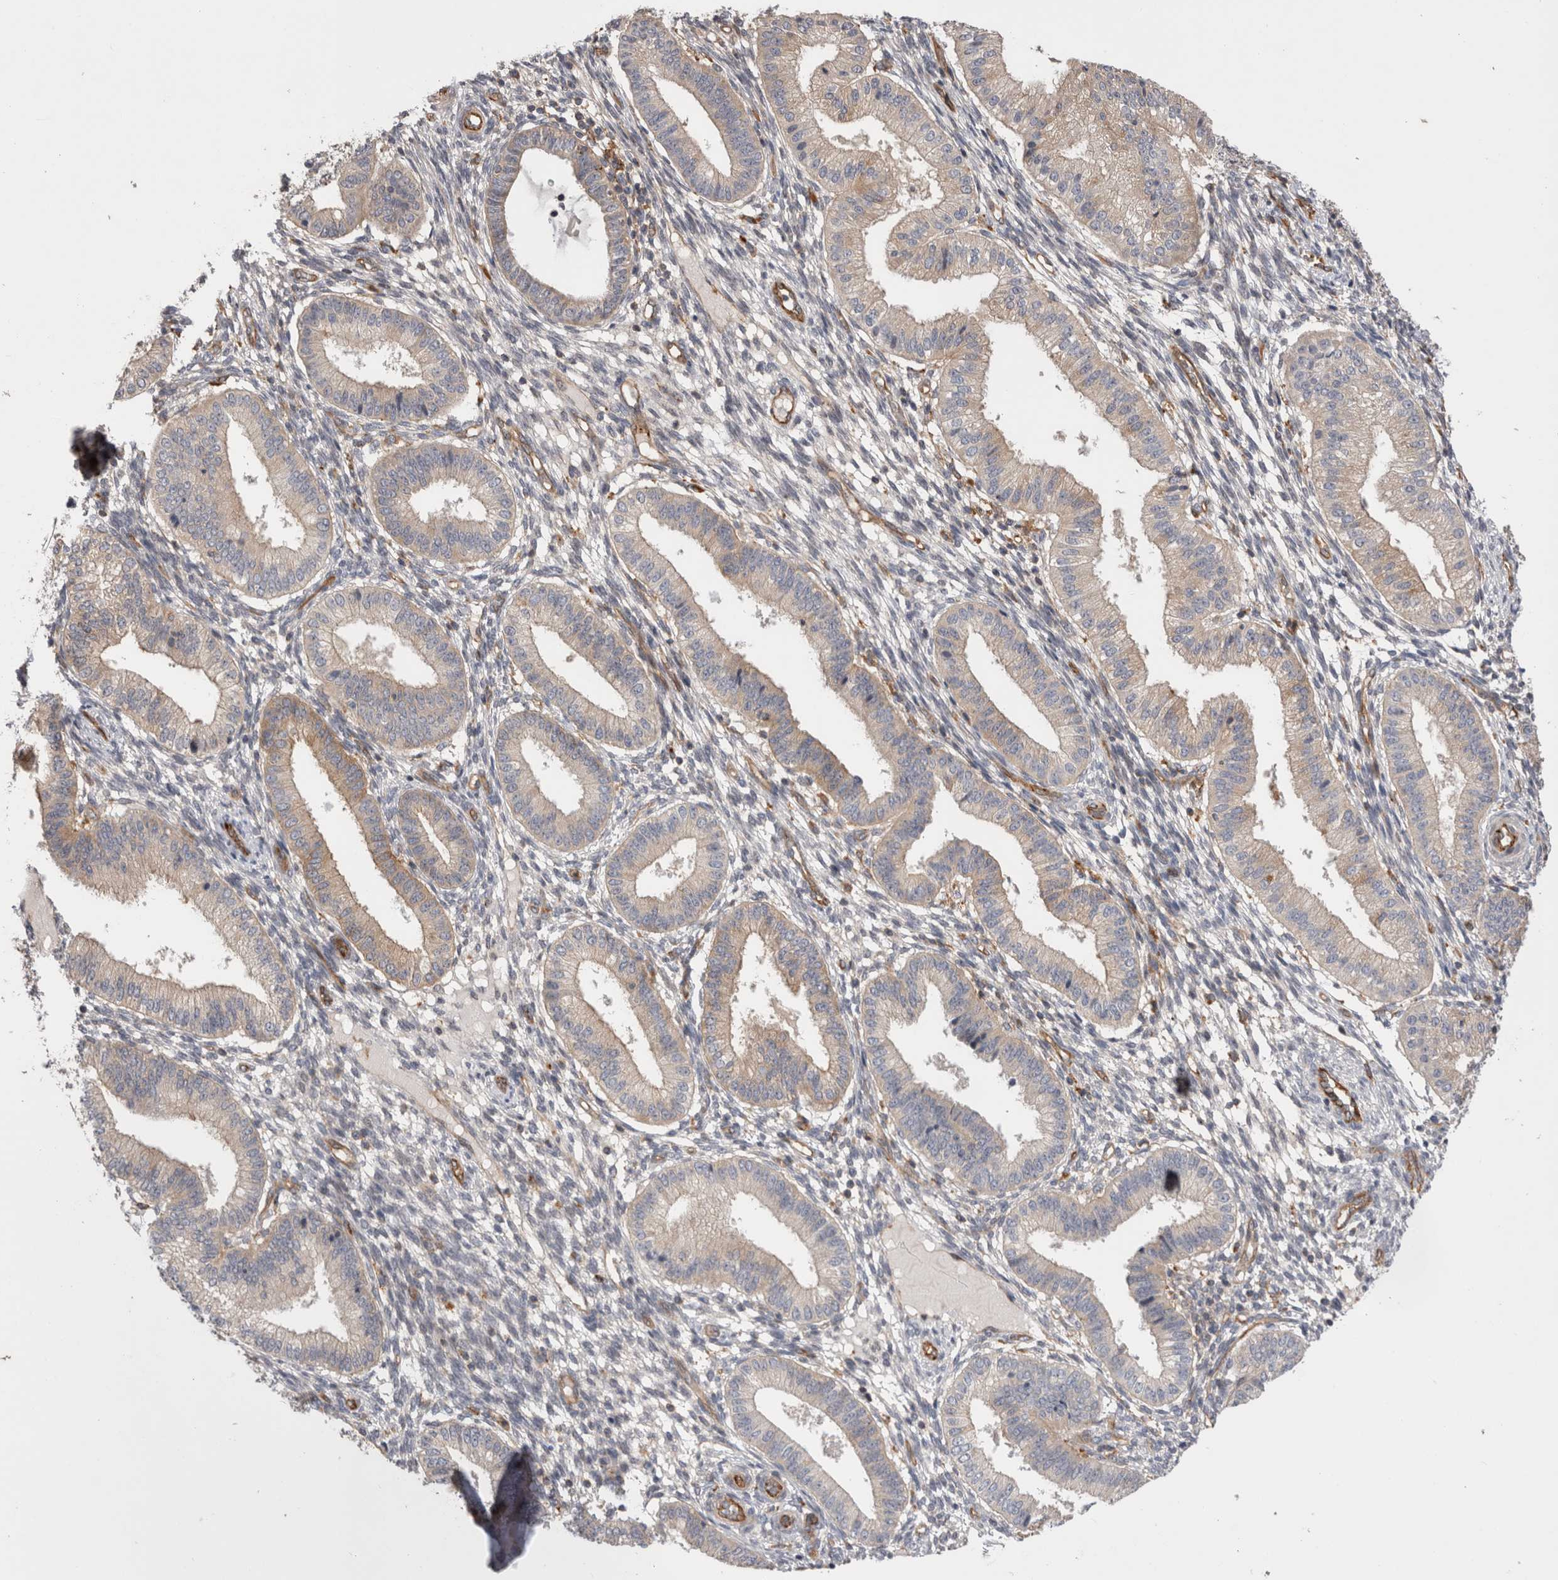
{"staining": {"intensity": "negative", "quantity": "none", "location": "none"}, "tissue": "endometrium", "cell_type": "Cells in endometrial stroma", "image_type": "normal", "snomed": [{"axis": "morphology", "description": "Normal tissue, NOS"}, {"axis": "topography", "description": "Endometrium"}], "caption": "This micrograph is of benign endometrium stained with immunohistochemistry (IHC) to label a protein in brown with the nuclei are counter-stained blue. There is no expression in cells in endometrial stroma.", "gene": "BNIP2", "patient": {"sex": "female", "age": 39}}